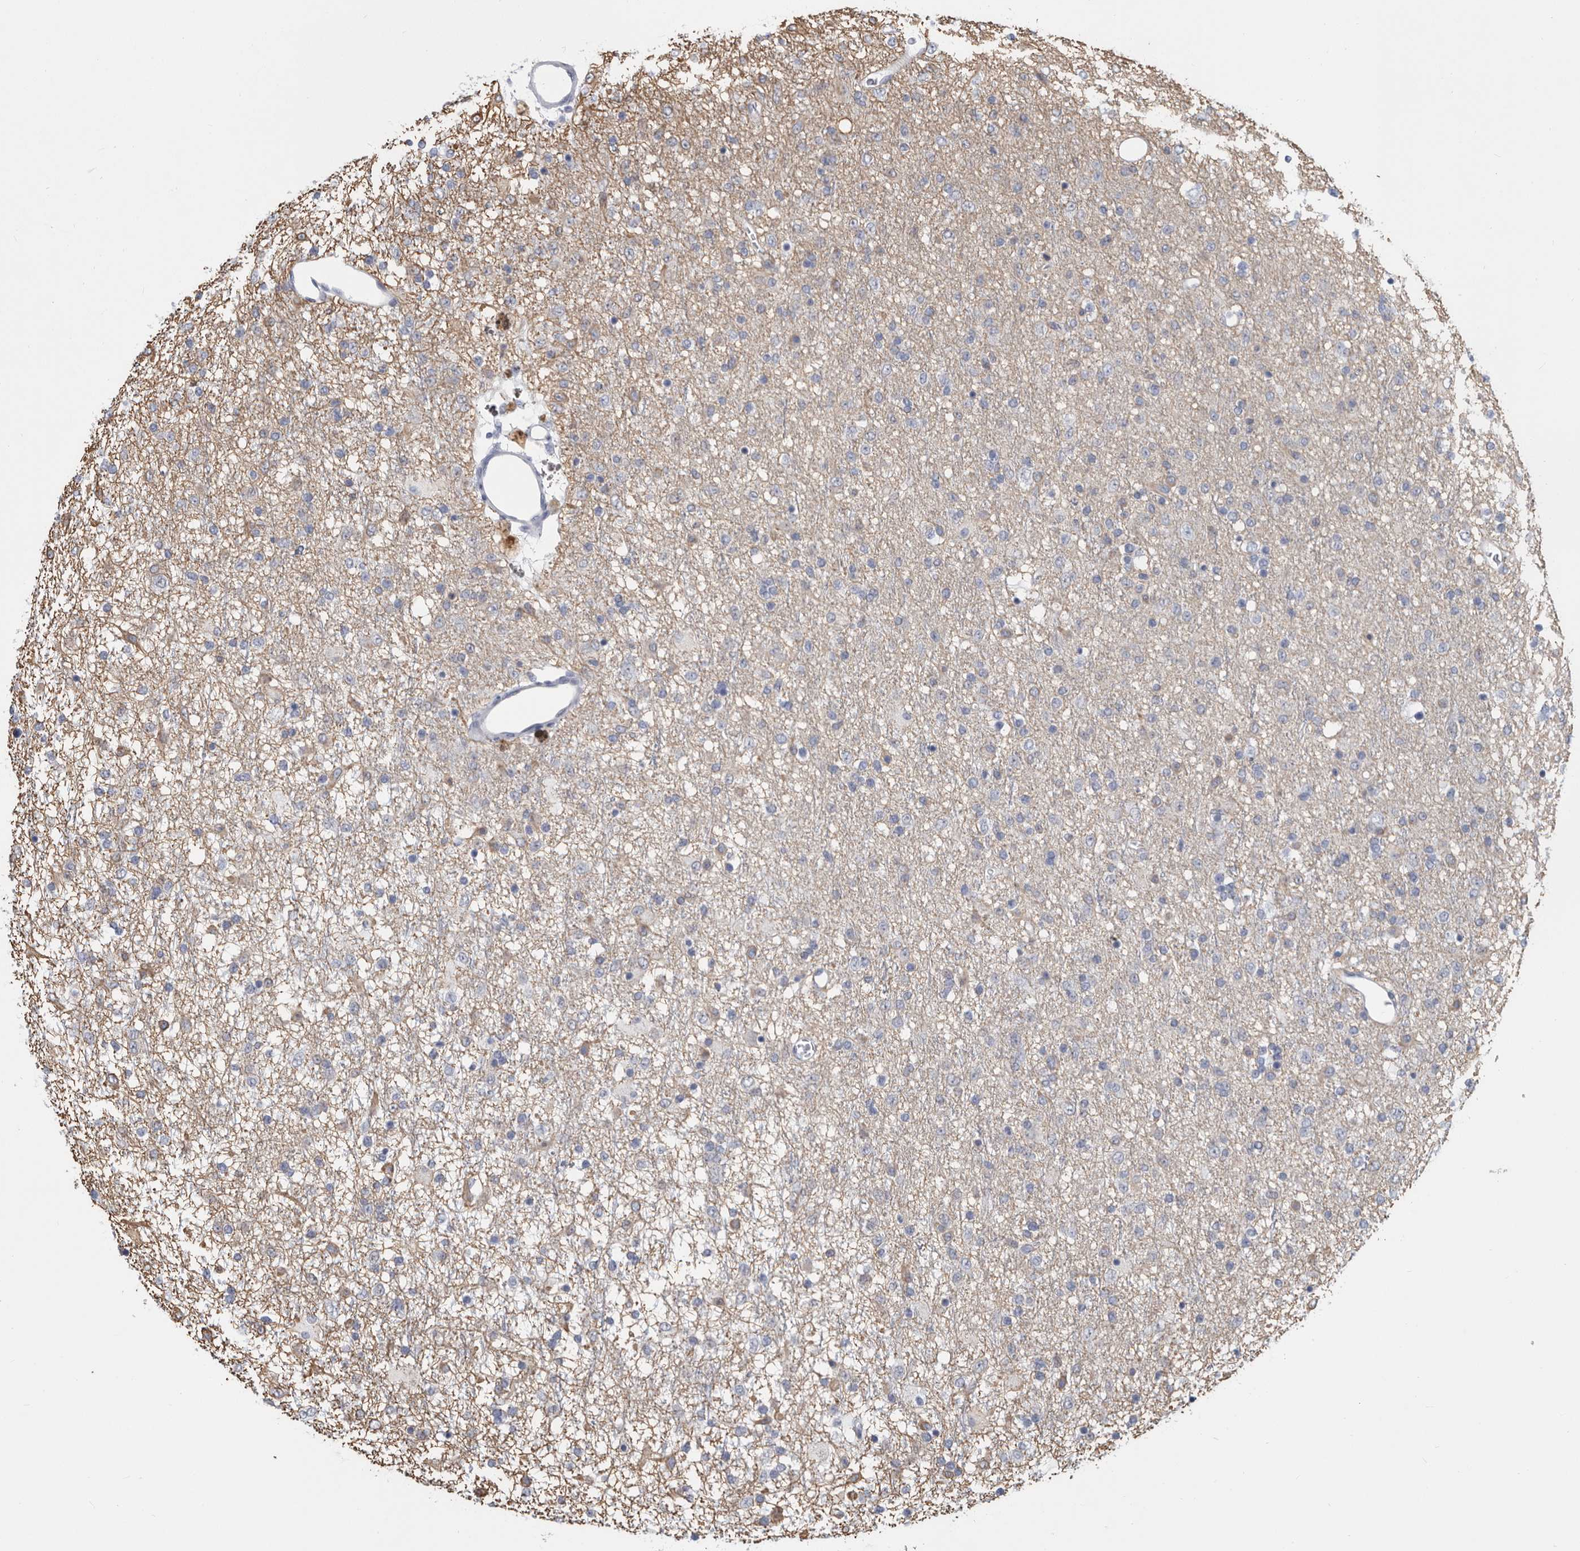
{"staining": {"intensity": "negative", "quantity": "none", "location": "none"}, "tissue": "glioma", "cell_type": "Tumor cells", "image_type": "cancer", "snomed": [{"axis": "morphology", "description": "Glioma, malignant, Low grade"}, {"axis": "topography", "description": "Brain"}], "caption": "Immunohistochemistry (IHC) histopathology image of neoplastic tissue: human glioma stained with DAB reveals no significant protein positivity in tumor cells. Brightfield microscopy of IHC stained with DAB (3,3'-diaminobenzidine) (brown) and hematoxylin (blue), captured at high magnification.", "gene": "WRAP73", "patient": {"sex": "male", "age": 65}}